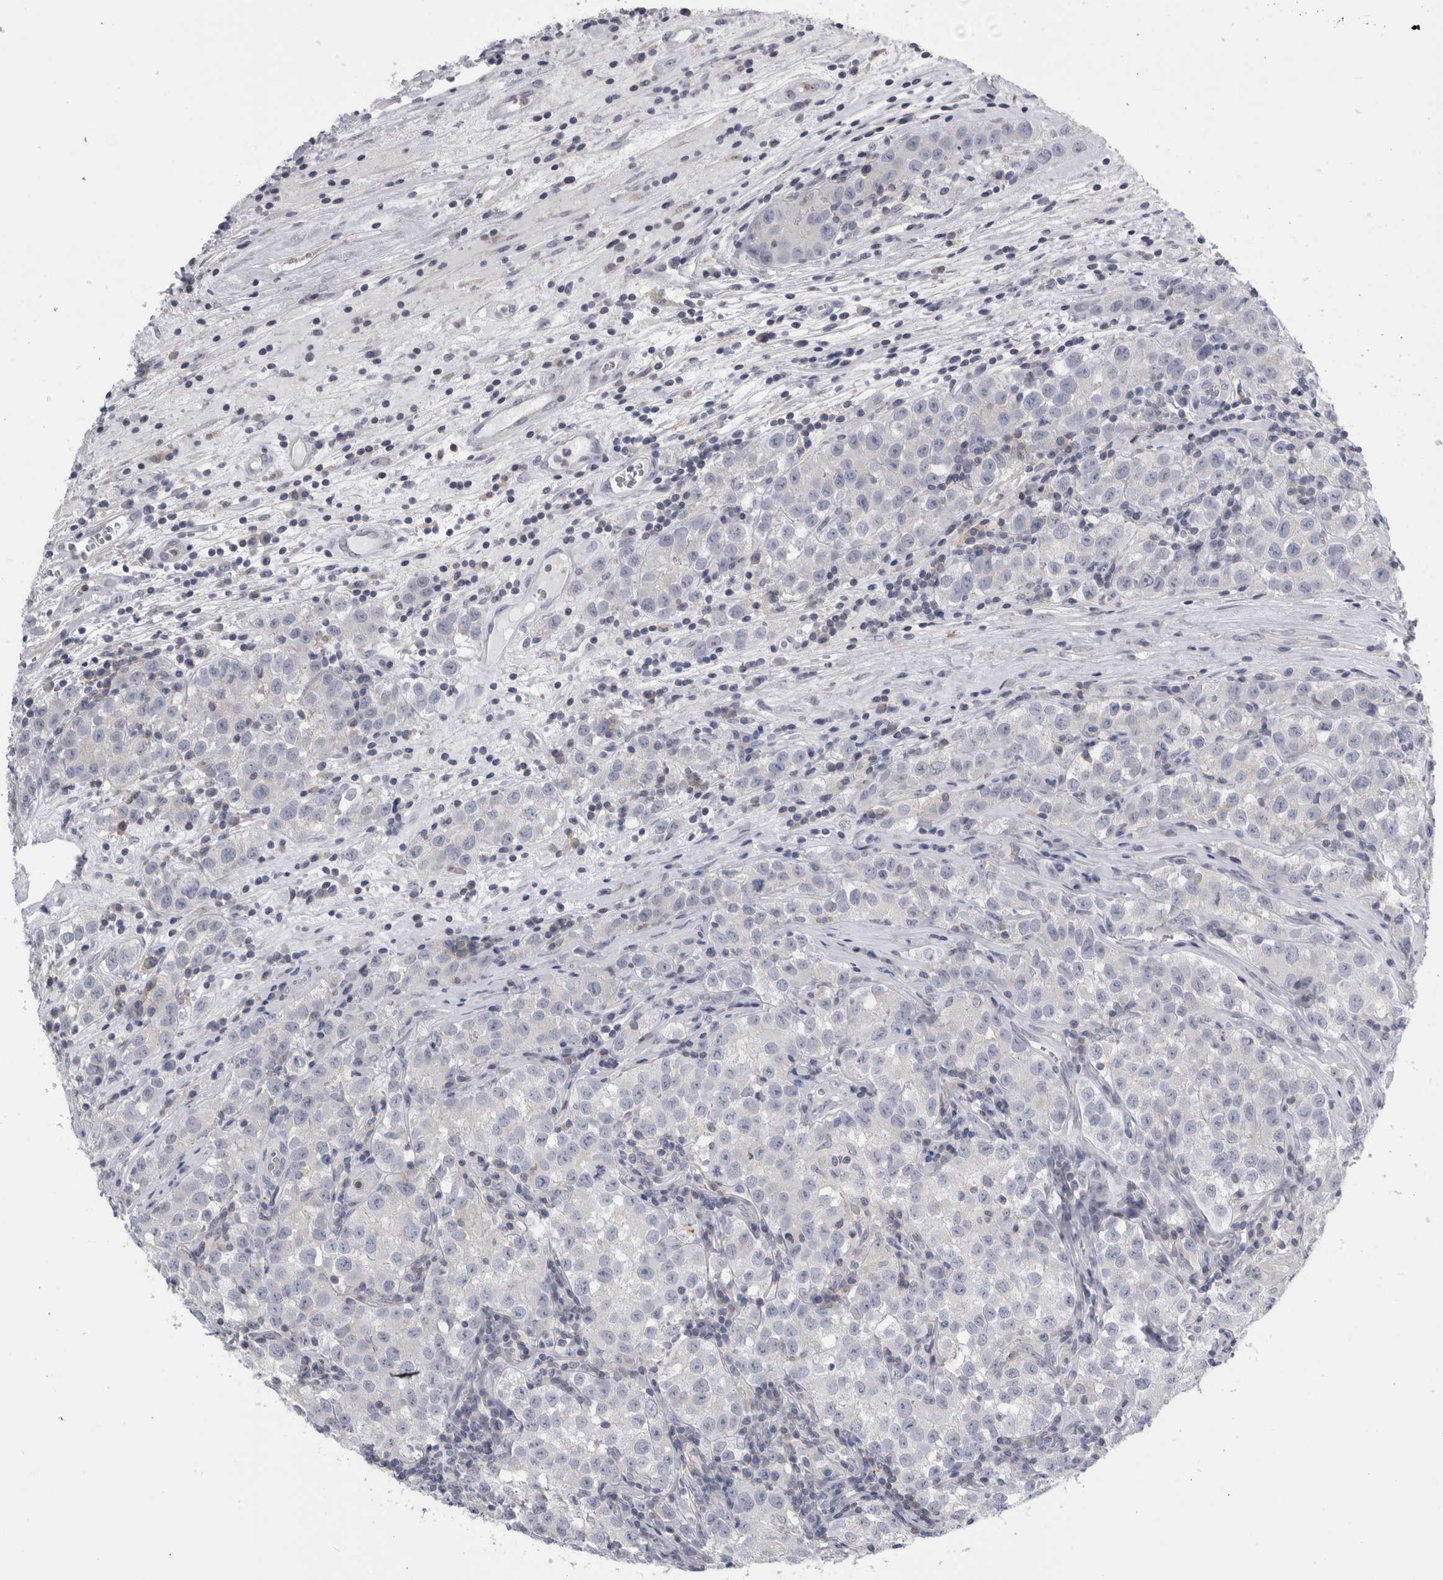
{"staining": {"intensity": "moderate", "quantity": "<25%", "location": "cytoplasmic/membranous"}, "tissue": "testis cancer", "cell_type": "Tumor cells", "image_type": "cancer", "snomed": [{"axis": "morphology", "description": "Seminoma, NOS"}, {"axis": "morphology", "description": "Carcinoma, Embryonal, NOS"}, {"axis": "topography", "description": "Testis"}], "caption": "Testis seminoma stained for a protein reveals moderate cytoplasmic/membranous positivity in tumor cells.", "gene": "ANKFY1", "patient": {"sex": "male", "age": 43}}